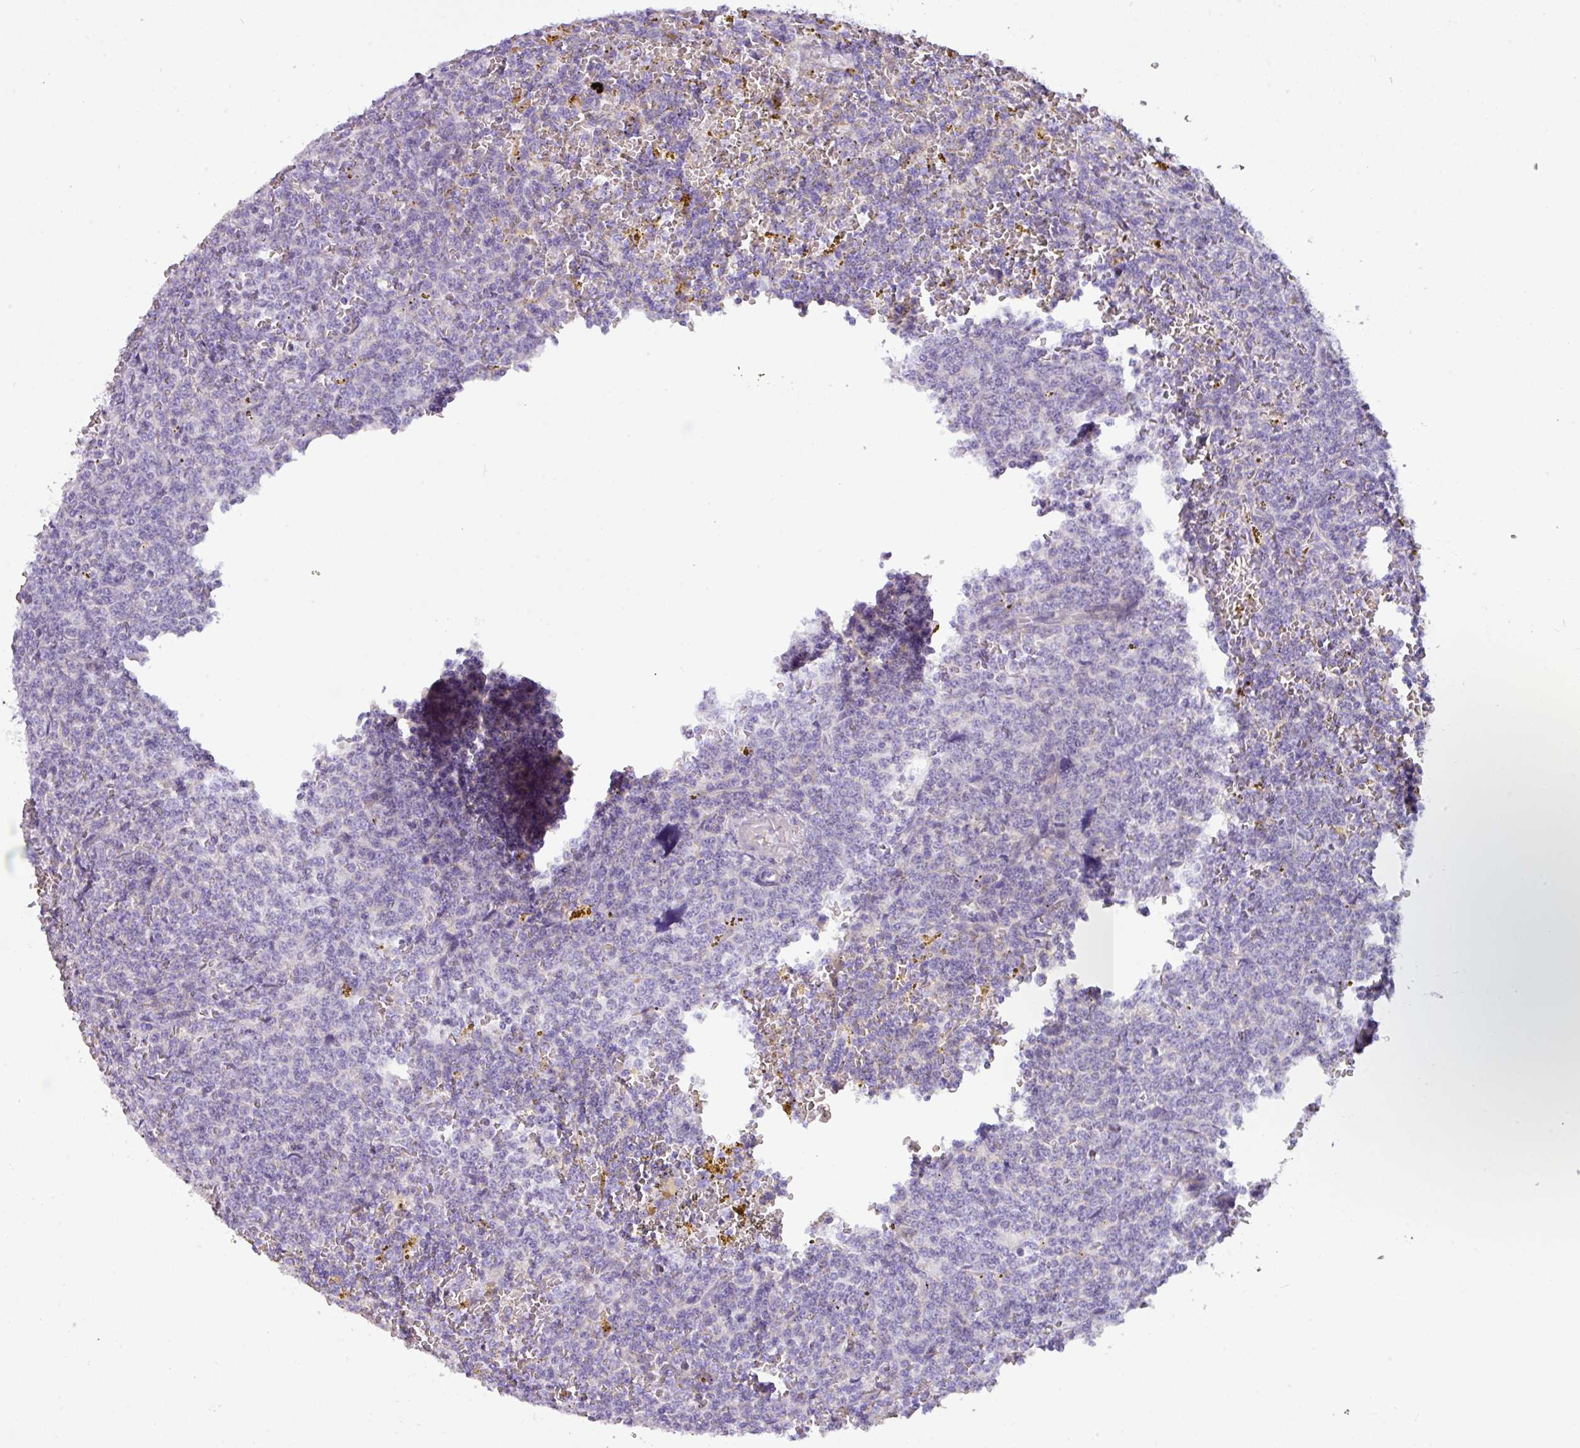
{"staining": {"intensity": "negative", "quantity": "none", "location": "none"}, "tissue": "lymphoma", "cell_type": "Tumor cells", "image_type": "cancer", "snomed": [{"axis": "morphology", "description": "Malignant lymphoma, non-Hodgkin's type, Low grade"}, {"axis": "topography", "description": "Spleen"}, {"axis": "topography", "description": "Lymph node"}], "caption": "This is an immunohistochemistry image of lymphoma. There is no staining in tumor cells.", "gene": "RGS16", "patient": {"sex": "female", "age": 66}}